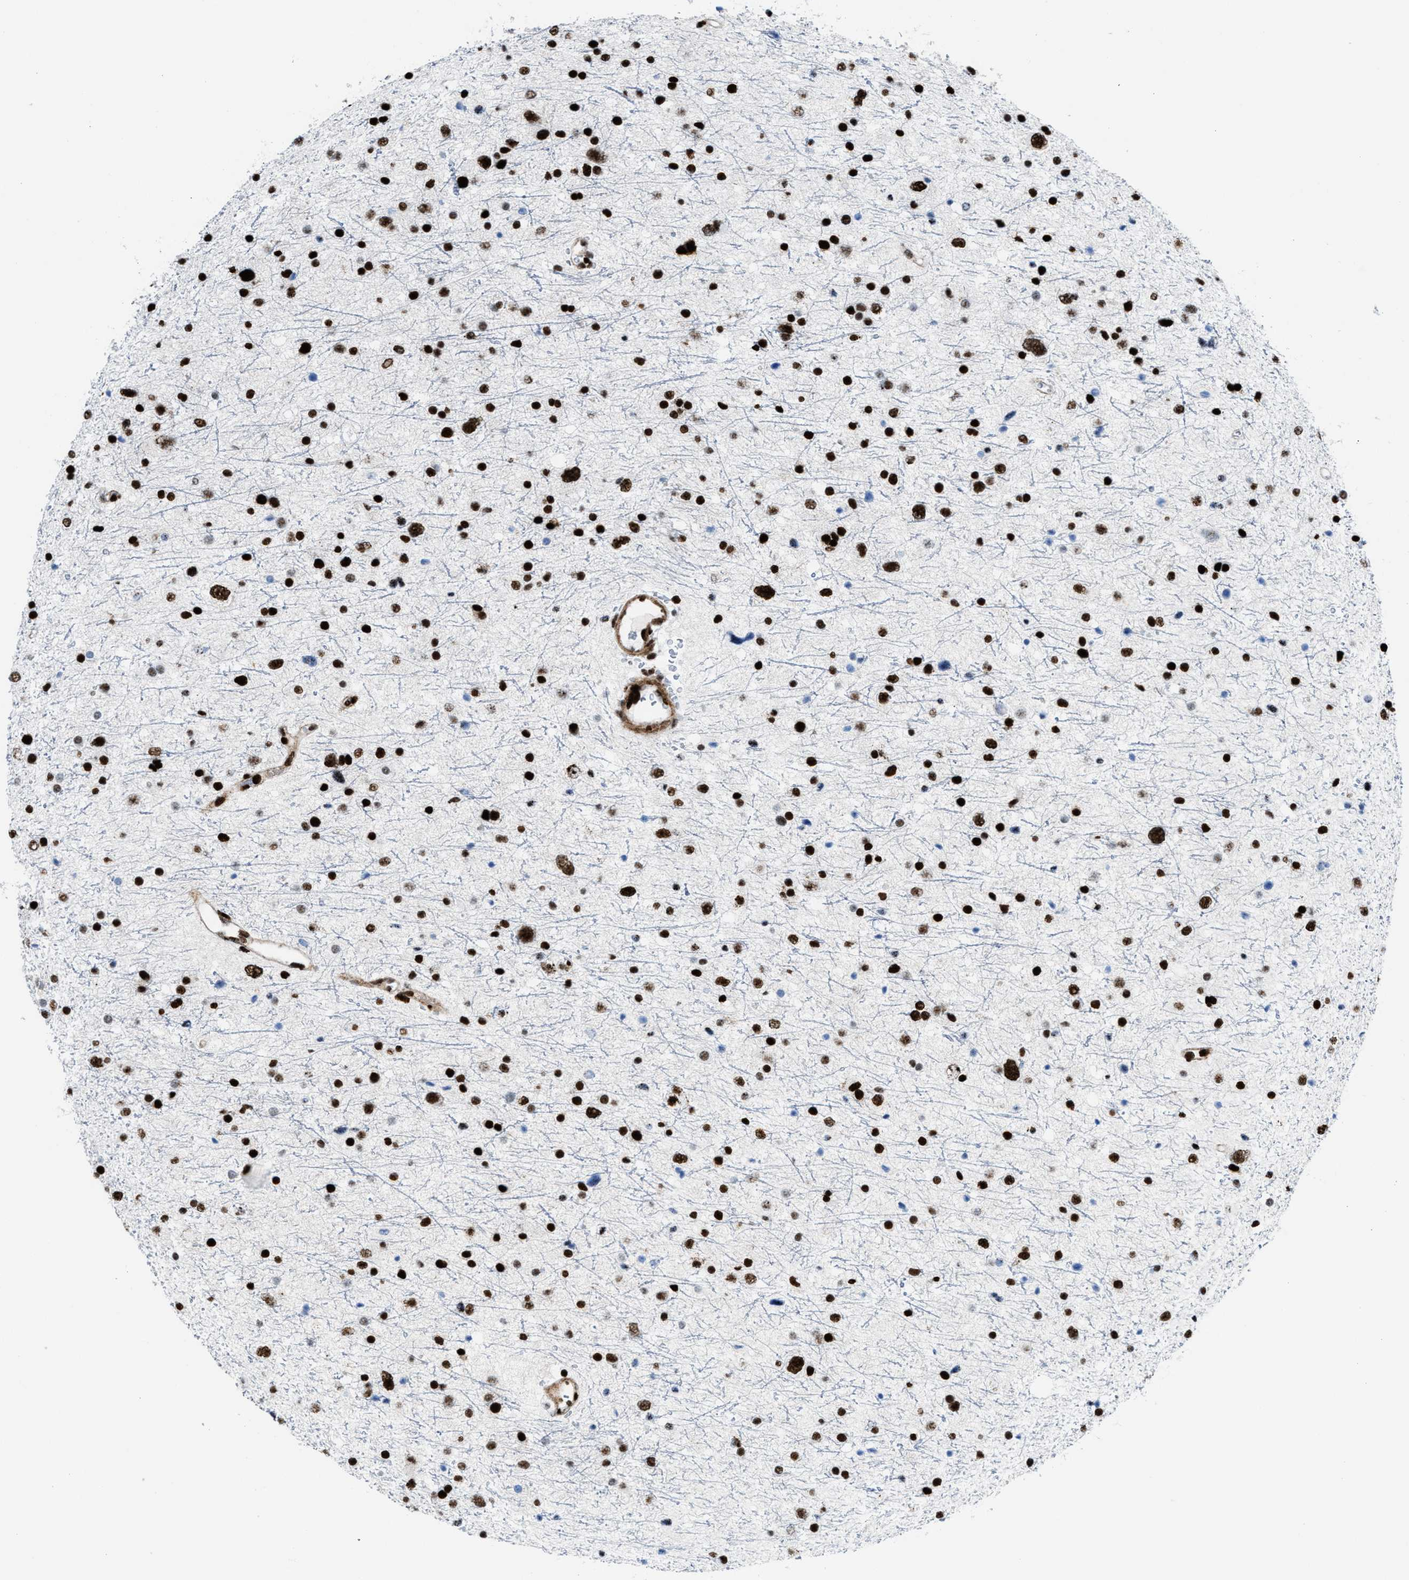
{"staining": {"intensity": "strong", "quantity": ">75%", "location": "nuclear"}, "tissue": "glioma", "cell_type": "Tumor cells", "image_type": "cancer", "snomed": [{"axis": "morphology", "description": "Glioma, malignant, Low grade"}, {"axis": "topography", "description": "Brain"}], "caption": "A histopathology image of malignant glioma (low-grade) stained for a protein shows strong nuclear brown staining in tumor cells.", "gene": "NONO", "patient": {"sex": "female", "age": 37}}